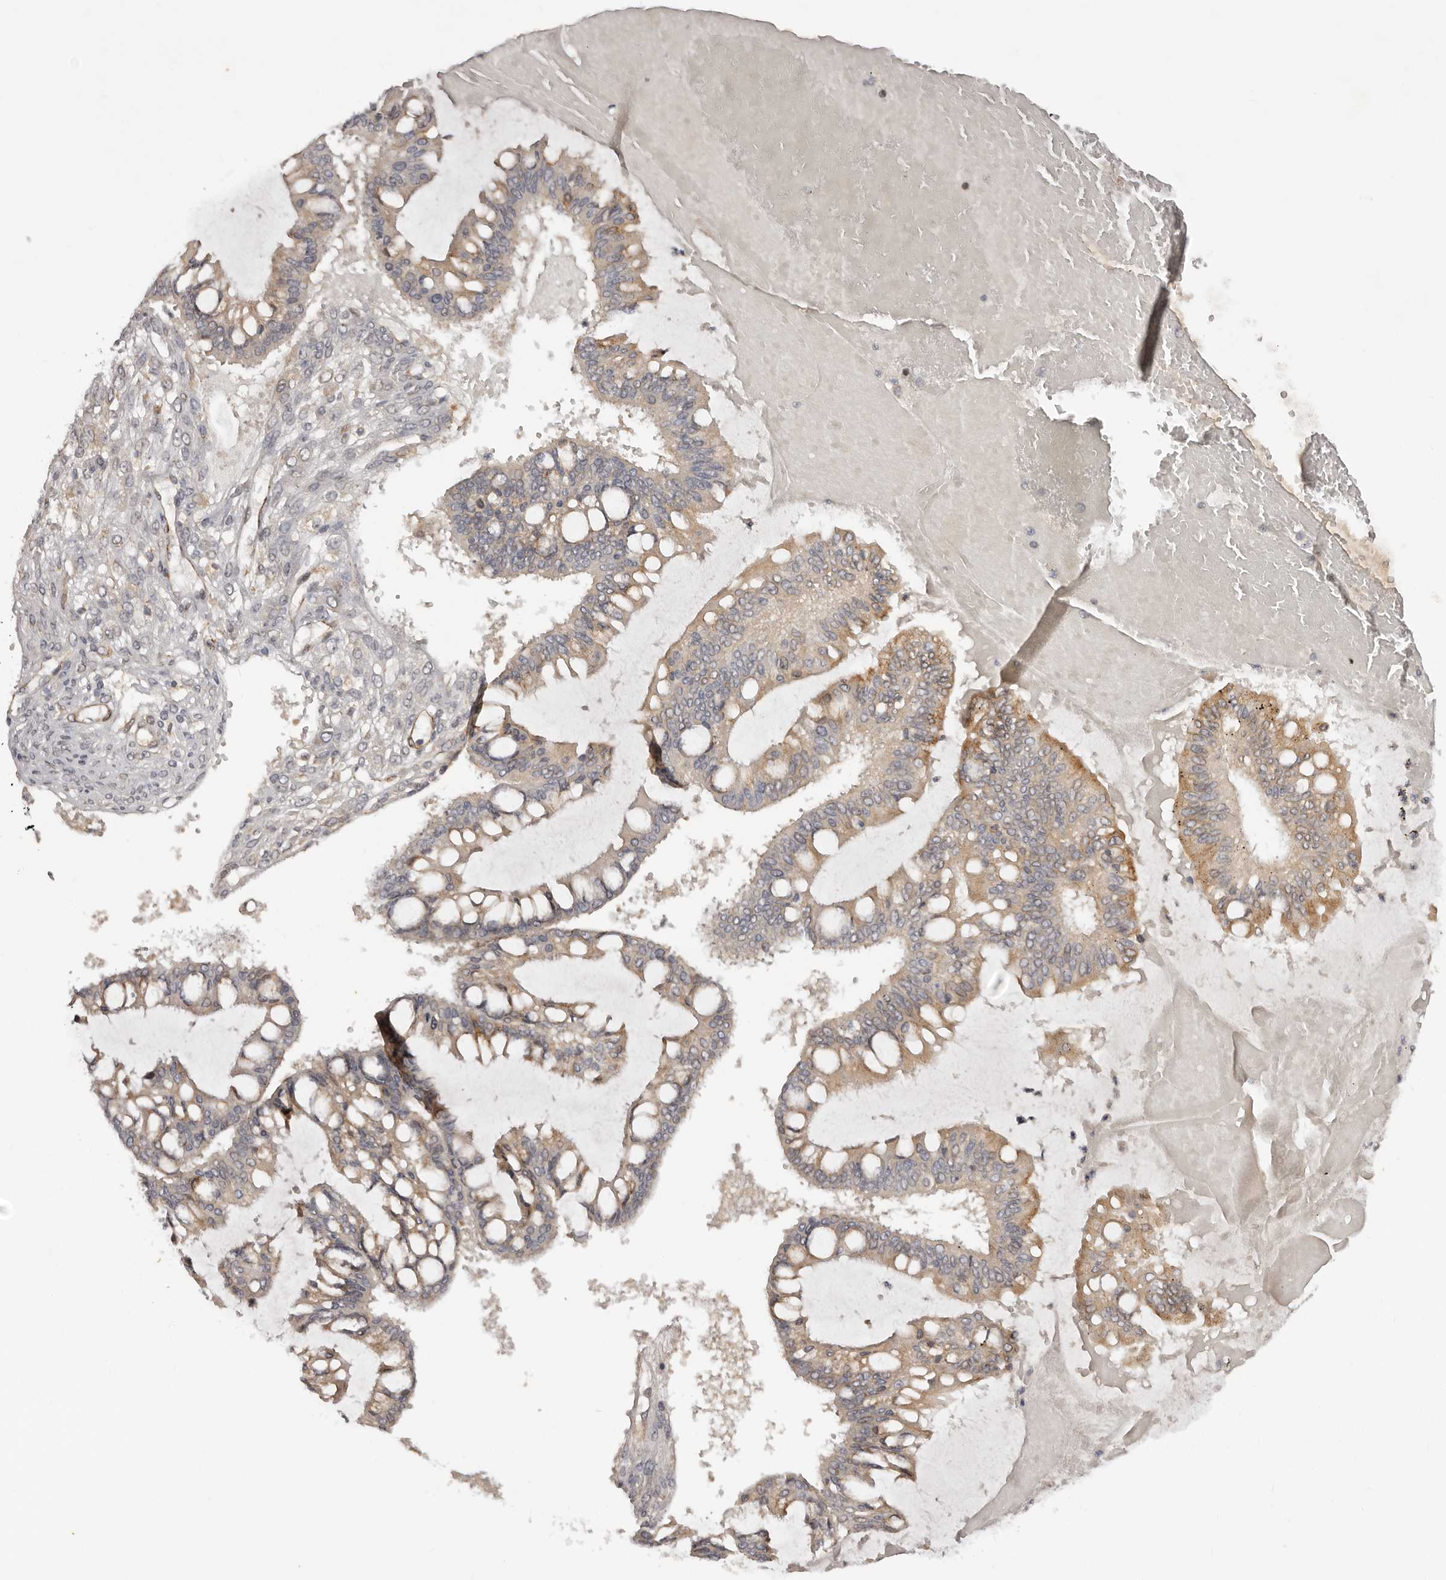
{"staining": {"intensity": "moderate", "quantity": "25%-75%", "location": "cytoplasmic/membranous"}, "tissue": "ovarian cancer", "cell_type": "Tumor cells", "image_type": "cancer", "snomed": [{"axis": "morphology", "description": "Cystadenocarcinoma, mucinous, NOS"}, {"axis": "topography", "description": "Ovary"}], "caption": "Immunohistochemistry image of human ovarian mucinous cystadenocarcinoma stained for a protein (brown), which displays medium levels of moderate cytoplasmic/membranous staining in approximately 25%-75% of tumor cells.", "gene": "MICAL2", "patient": {"sex": "female", "age": 73}}